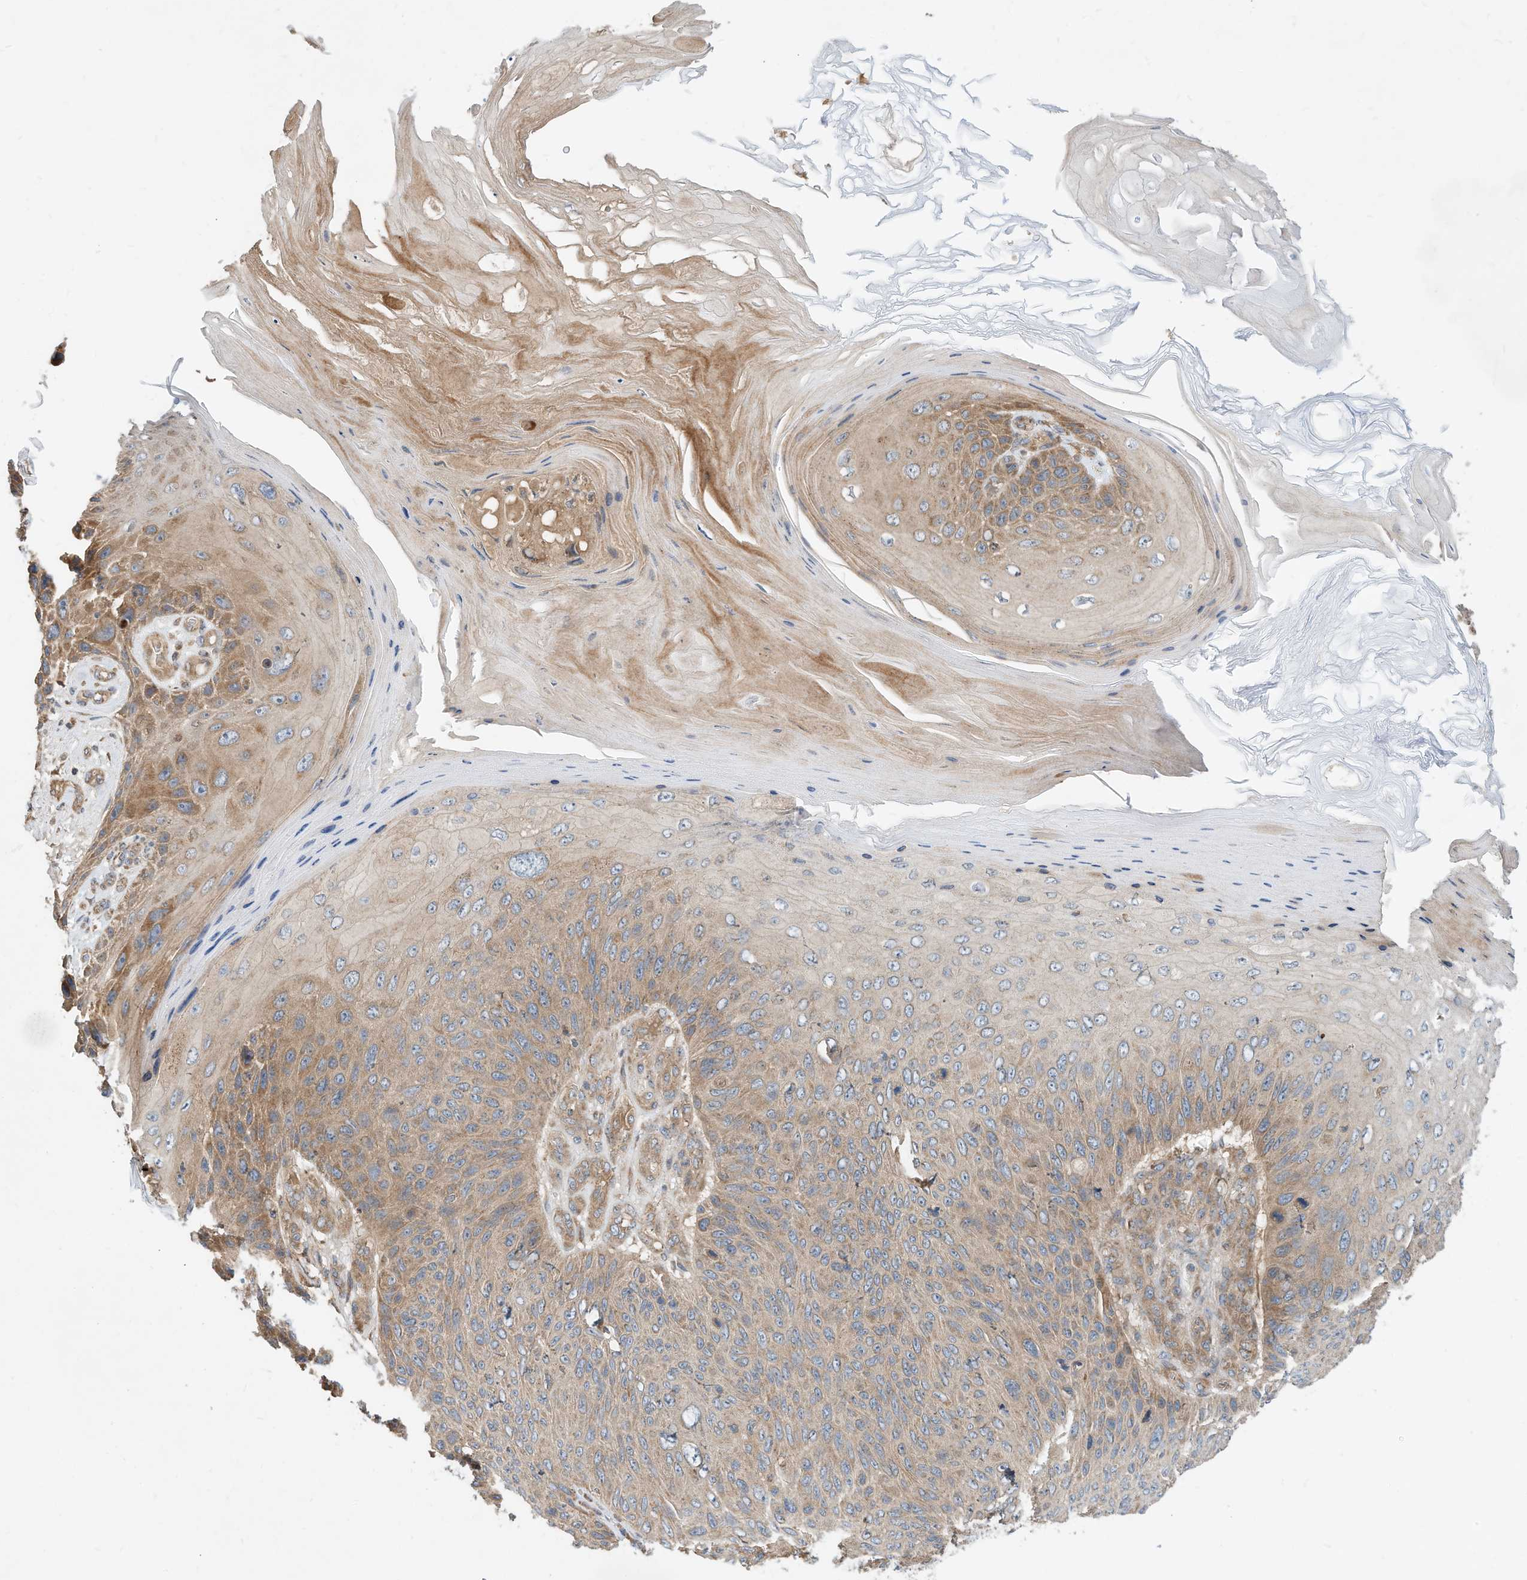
{"staining": {"intensity": "moderate", "quantity": "25%-75%", "location": "cytoplasmic/membranous"}, "tissue": "skin cancer", "cell_type": "Tumor cells", "image_type": "cancer", "snomed": [{"axis": "morphology", "description": "Squamous cell carcinoma, NOS"}, {"axis": "topography", "description": "Skin"}], "caption": "A brown stain highlights moderate cytoplasmic/membranous expression of a protein in human skin cancer (squamous cell carcinoma) tumor cells.", "gene": "CPAMD8", "patient": {"sex": "female", "age": 88}}